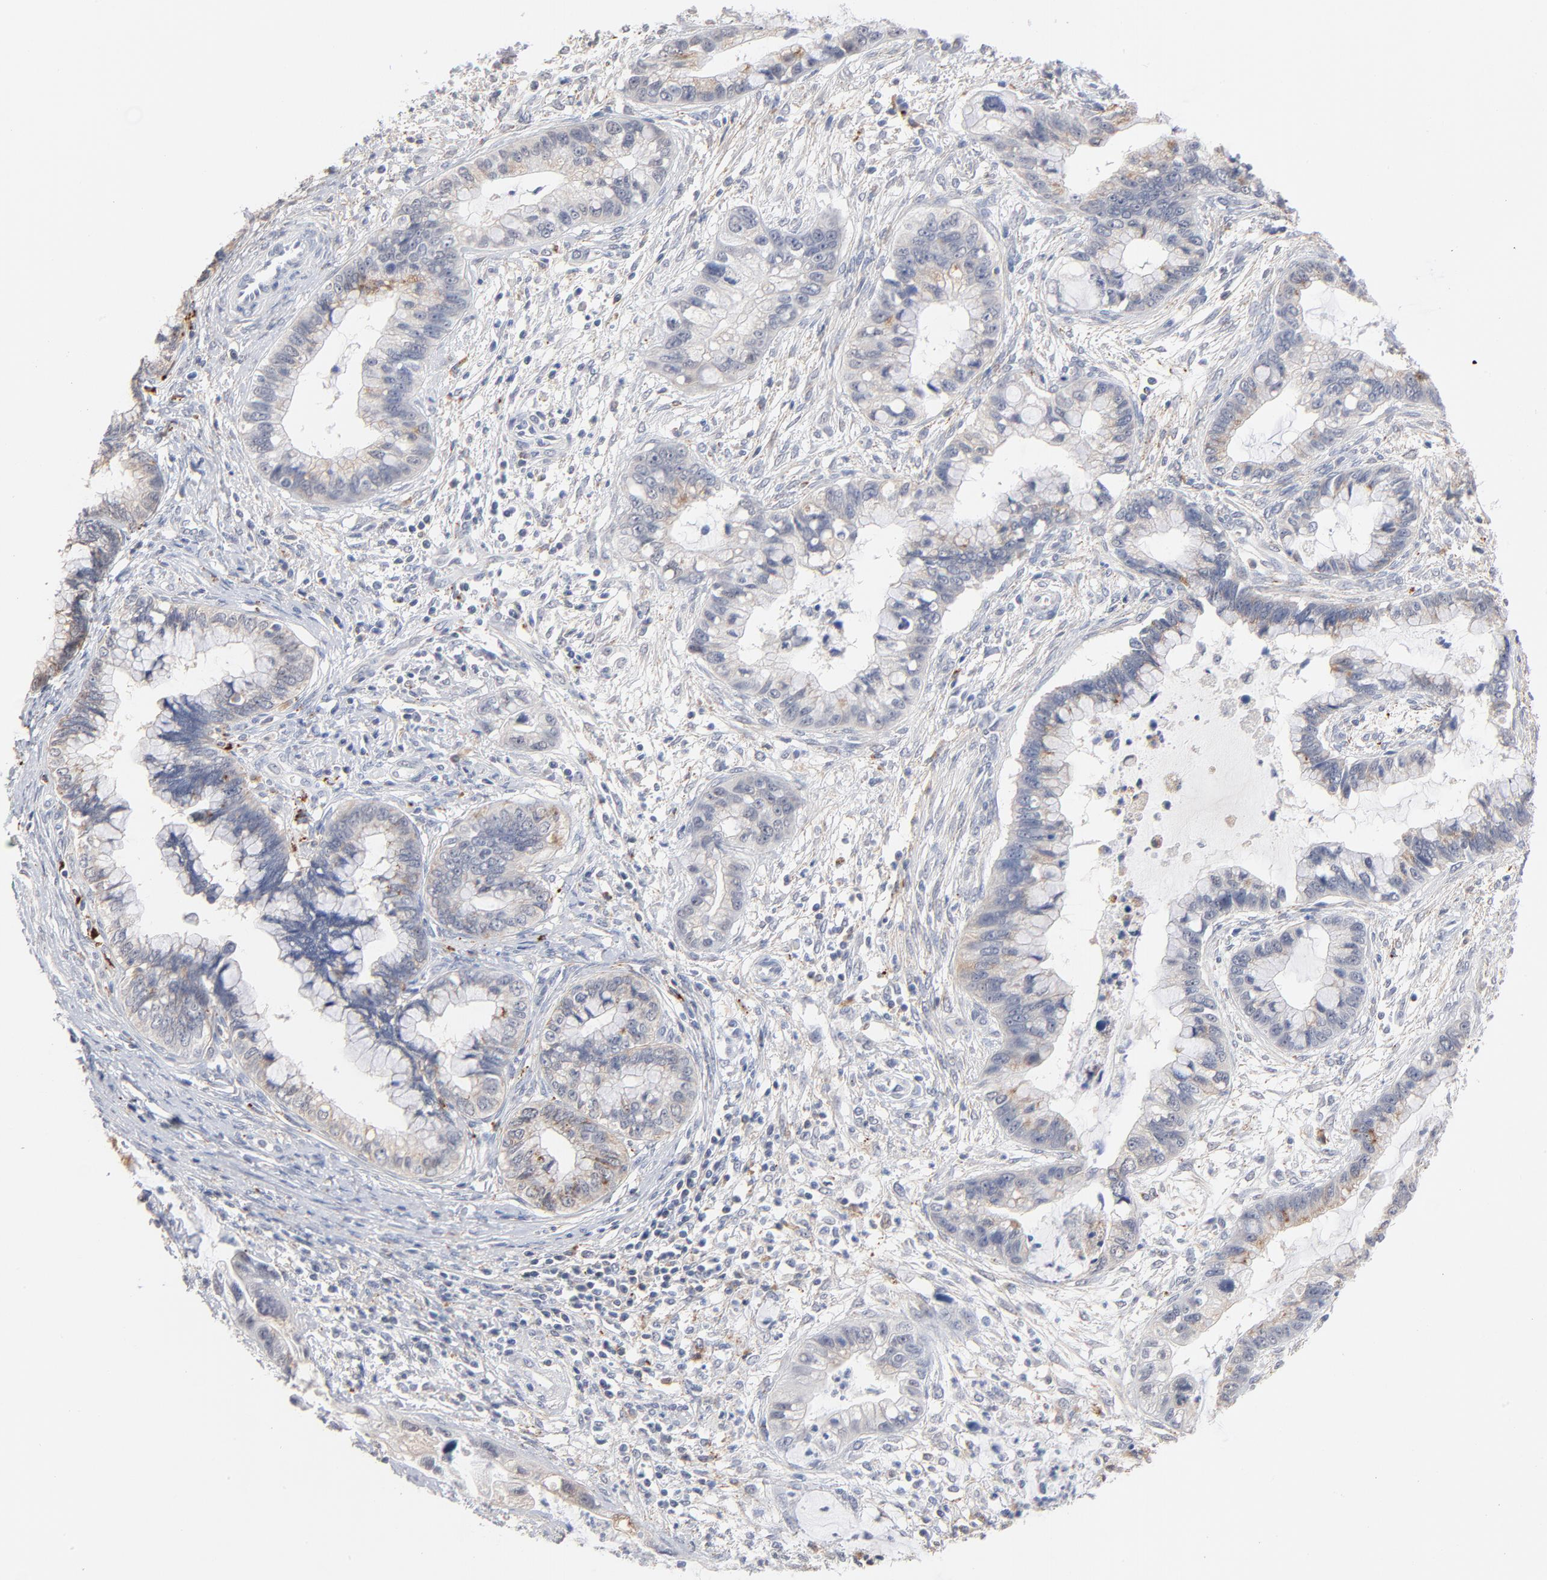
{"staining": {"intensity": "weak", "quantity": "<25%", "location": "cytoplasmic/membranous"}, "tissue": "cervical cancer", "cell_type": "Tumor cells", "image_type": "cancer", "snomed": [{"axis": "morphology", "description": "Adenocarcinoma, NOS"}, {"axis": "topography", "description": "Cervix"}], "caption": "Tumor cells are negative for protein expression in human adenocarcinoma (cervical).", "gene": "LTBP2", "patient": {"sex": "female", "age": 44}}